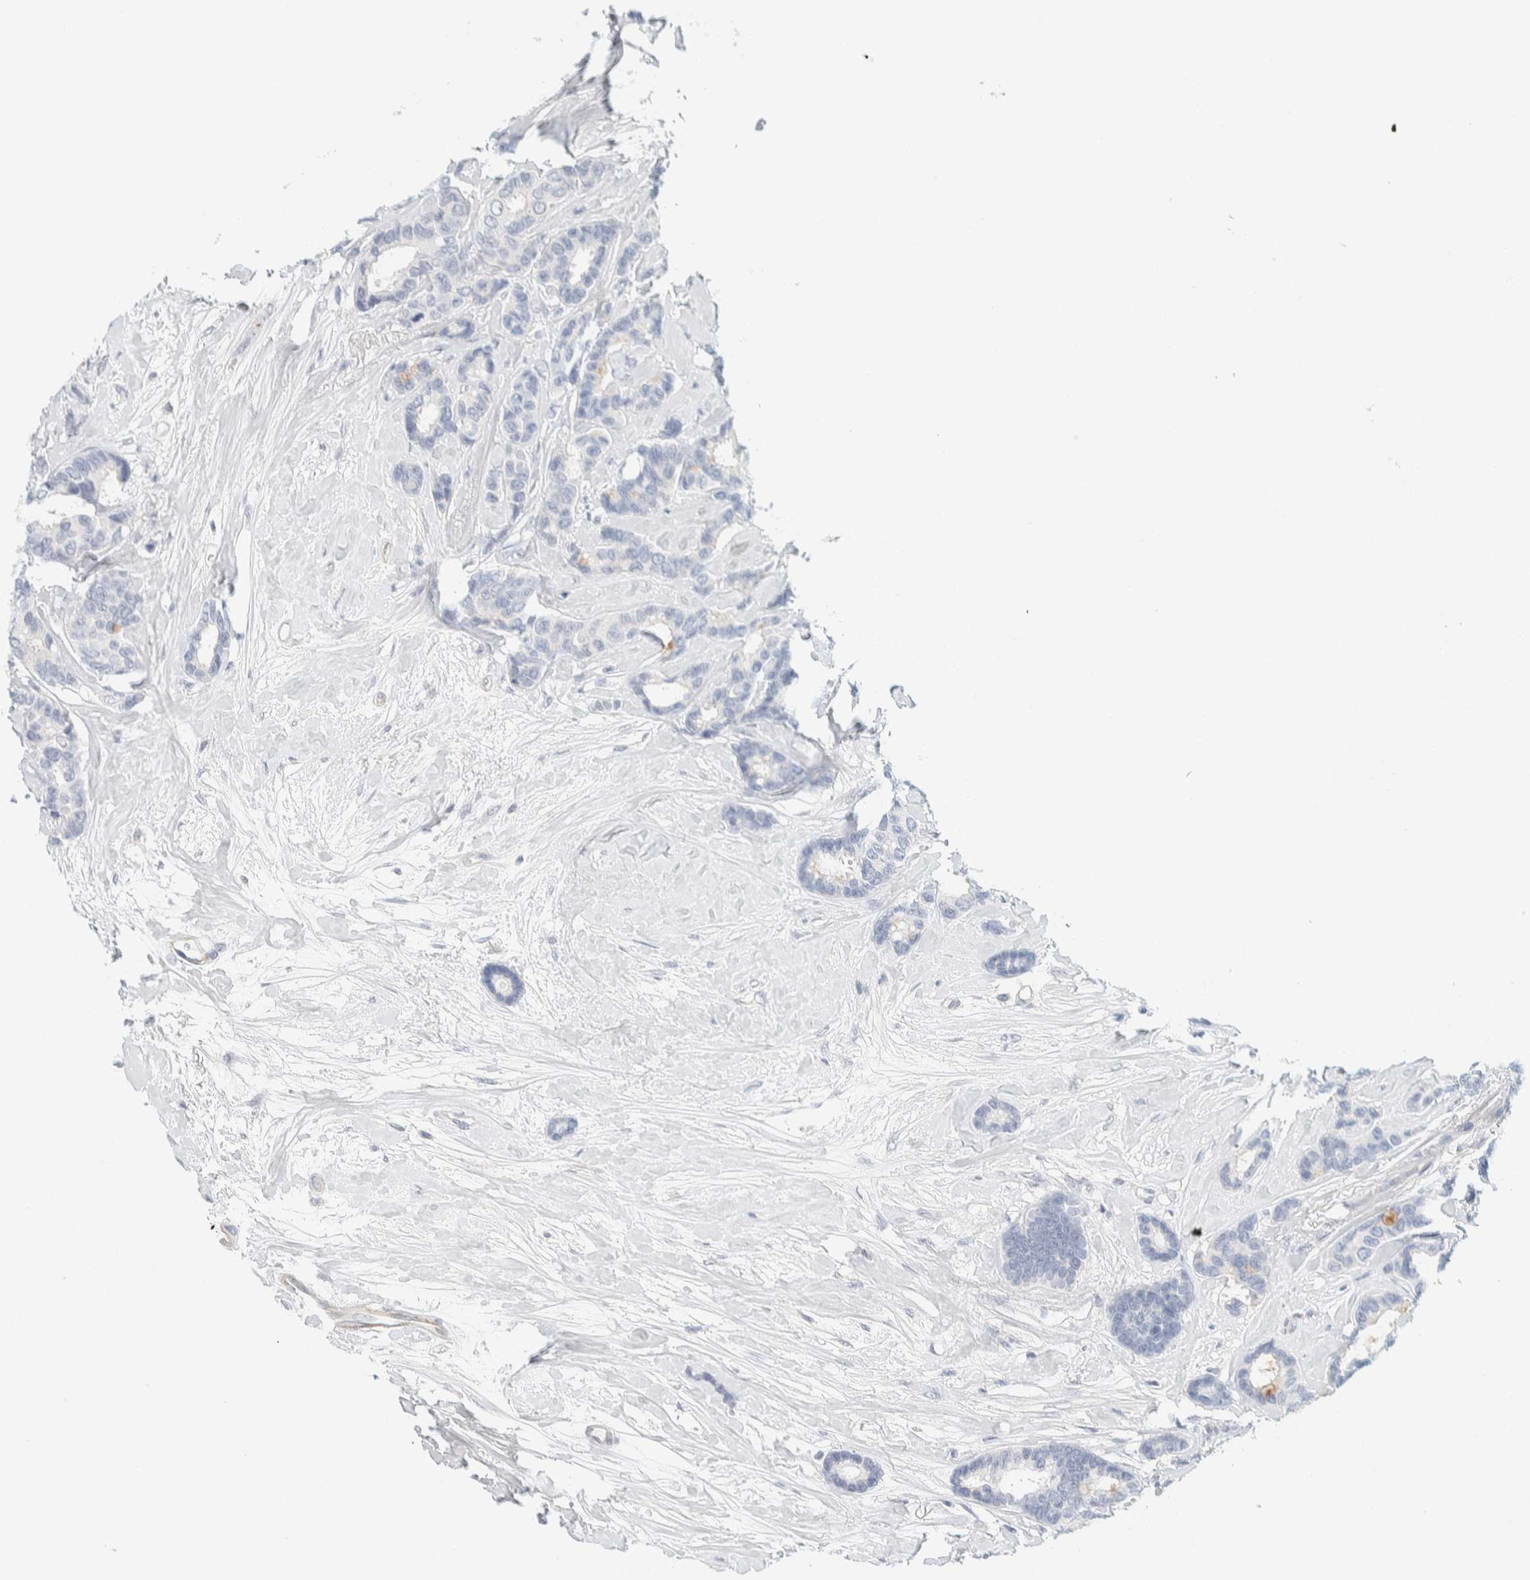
{"staining": {"intensity": "negative", "quantity": "none", "location": "none"}, "tissue": "breast cancer", "cell_type": "Tumor cells", "image_type": "cancer", "snomed": [{"axis": "morphology", "description": "Duct carcinoma"}, {"axis": "topography", "description": "Breast"}], "caption": "An immunohistochemistry image of breast cancer (intraductal carcinoma) is shown. There is no staining in tumor cells of breast cancer (intraductal carcinoma).", "gene": "ARHGAP27", "patient": {"sex": "female", "age": 87}}